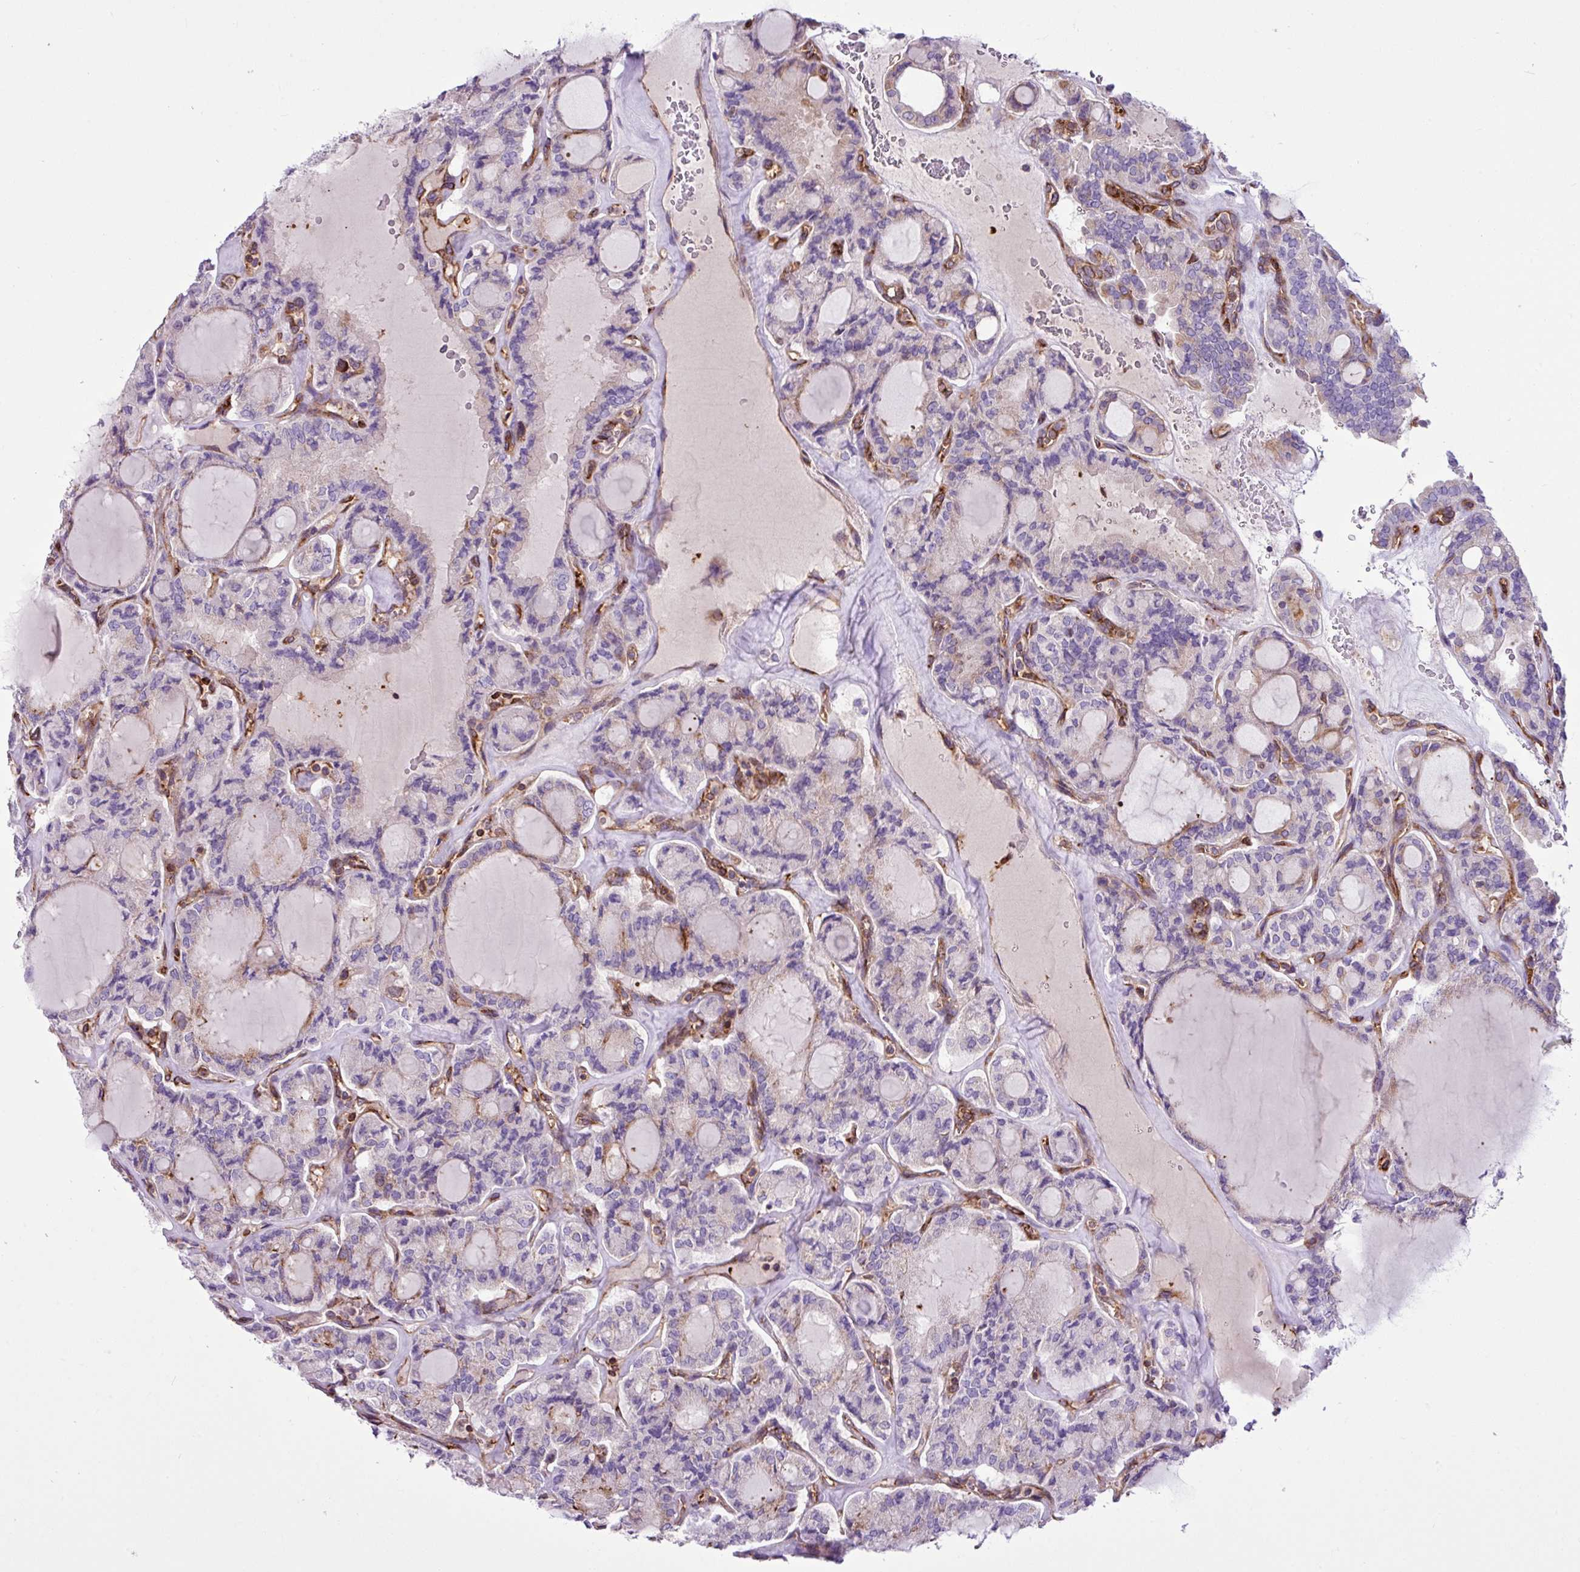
{"staining": {"intensity": "negative", "quantity": "none", "location": "none"}, "tissue": "thyroid cancer", "cell_type": "Tumor cells", "image_type": "cancer", "snomed": [{"axis": "morphology", "description": "Papillary adenocarcinoma, NOS"}, {"axis": "topography", "description": "Thyroid gland"}], "caption": "Immunohistochemistry photomicrograph of neoplastic tissue: human thyroid cancer stained with DAB shows no significant protein staining in tumor cells.", "gene": "EME2", "patient": {"sex": "male", "age": 87}}